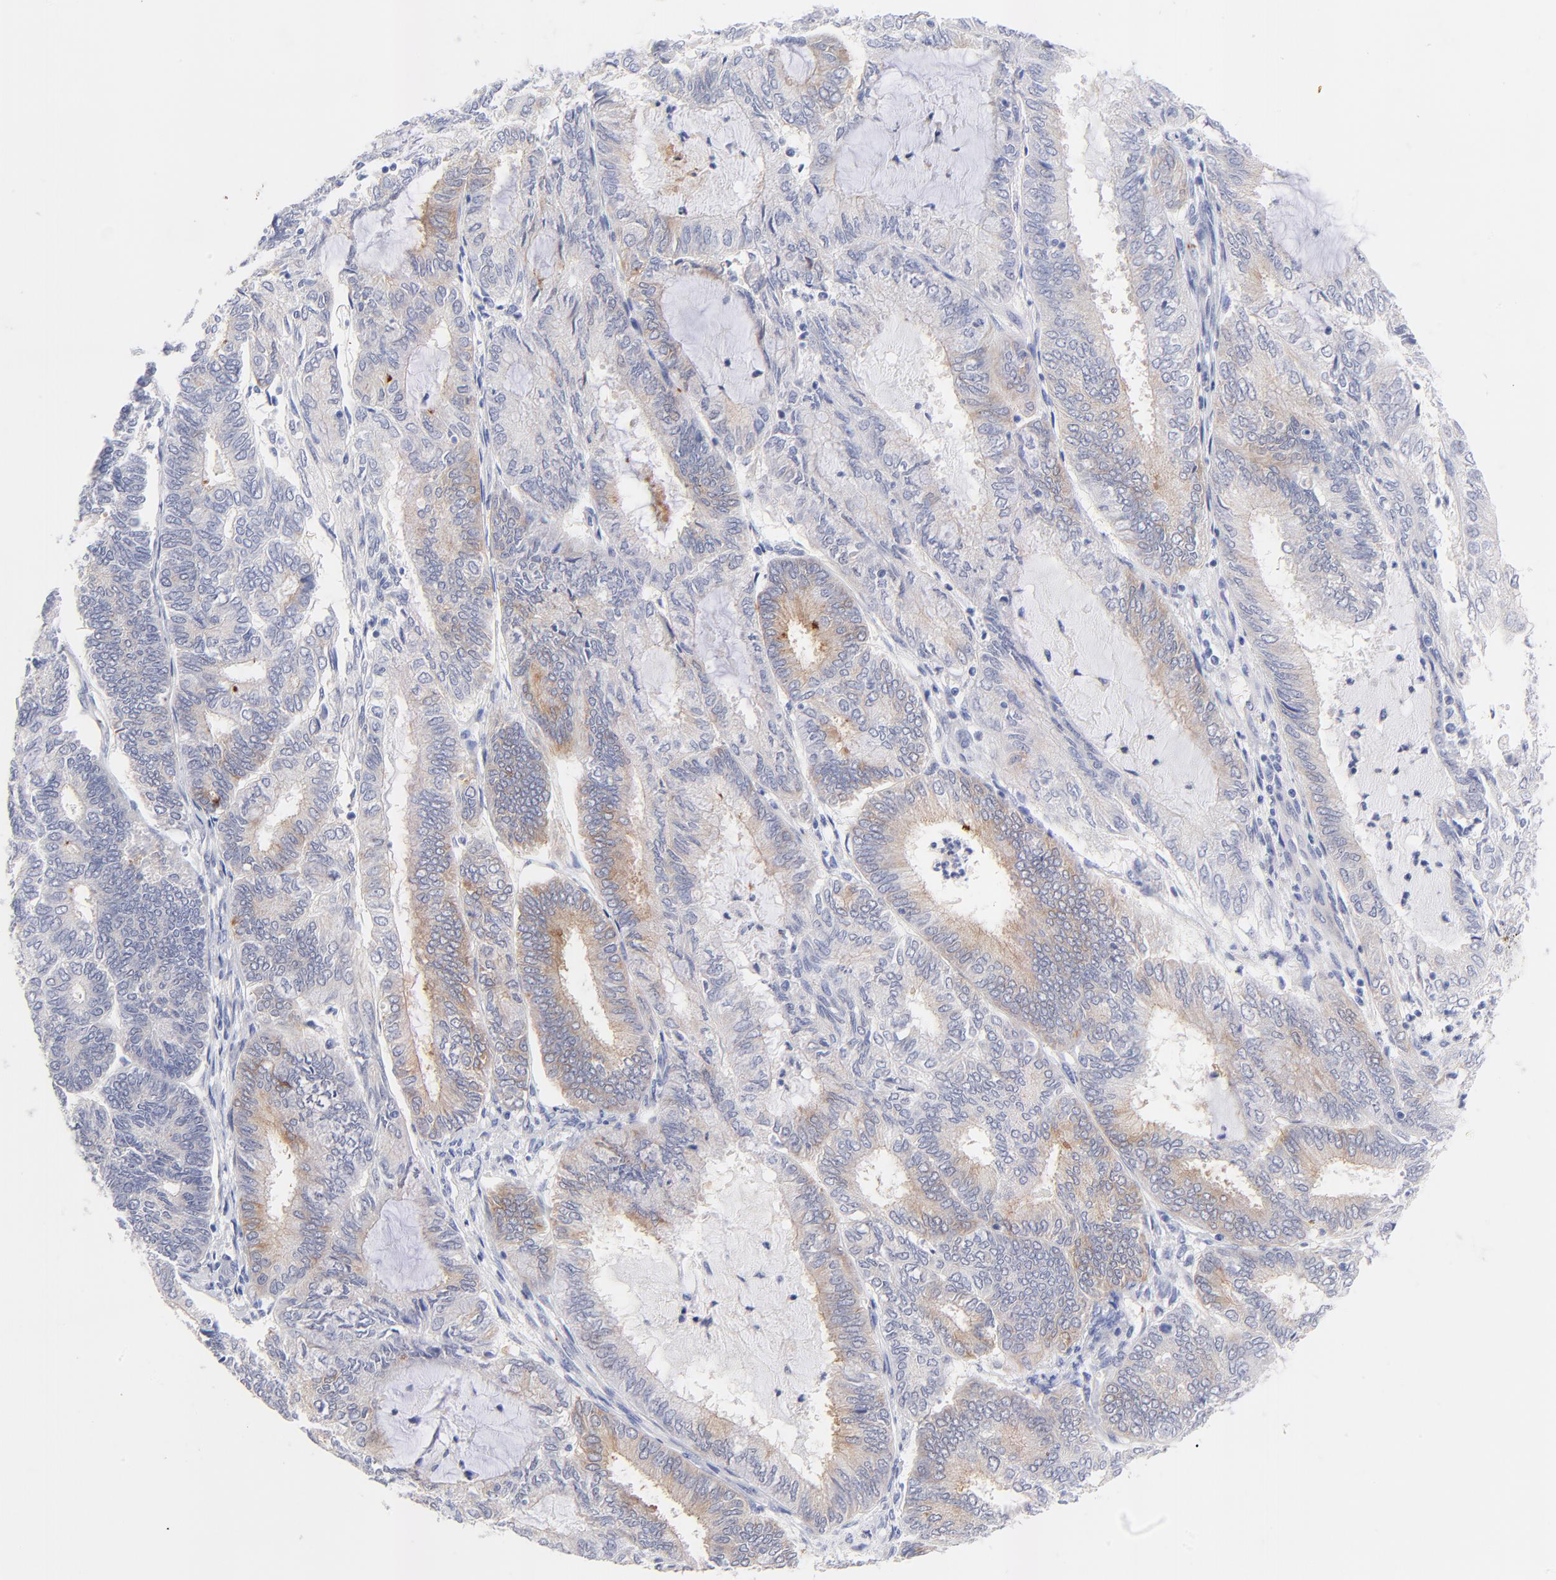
{"staining": {"intensity": "moderate", "quantity": "25%-75%", "location": "cytoplasmic/membranous"}, "tissue": "endometrial cancer", "cell_type": "Tumor cells", "image_type": "cancer", "snomed": [{"axis": "morphology", "description": "Adenocarcinoma, NOS"}, {"axis": "topography", "description": "Endometrium"}], "caption": "The micrograph reveals a brown stain indicating the presence of a protein in the cytoplasmic/membranous of tumor cells in adenocarcinoma (endometrial).", "gene": "FAM117B", "patient": {"sex": "female", "age": 59}}